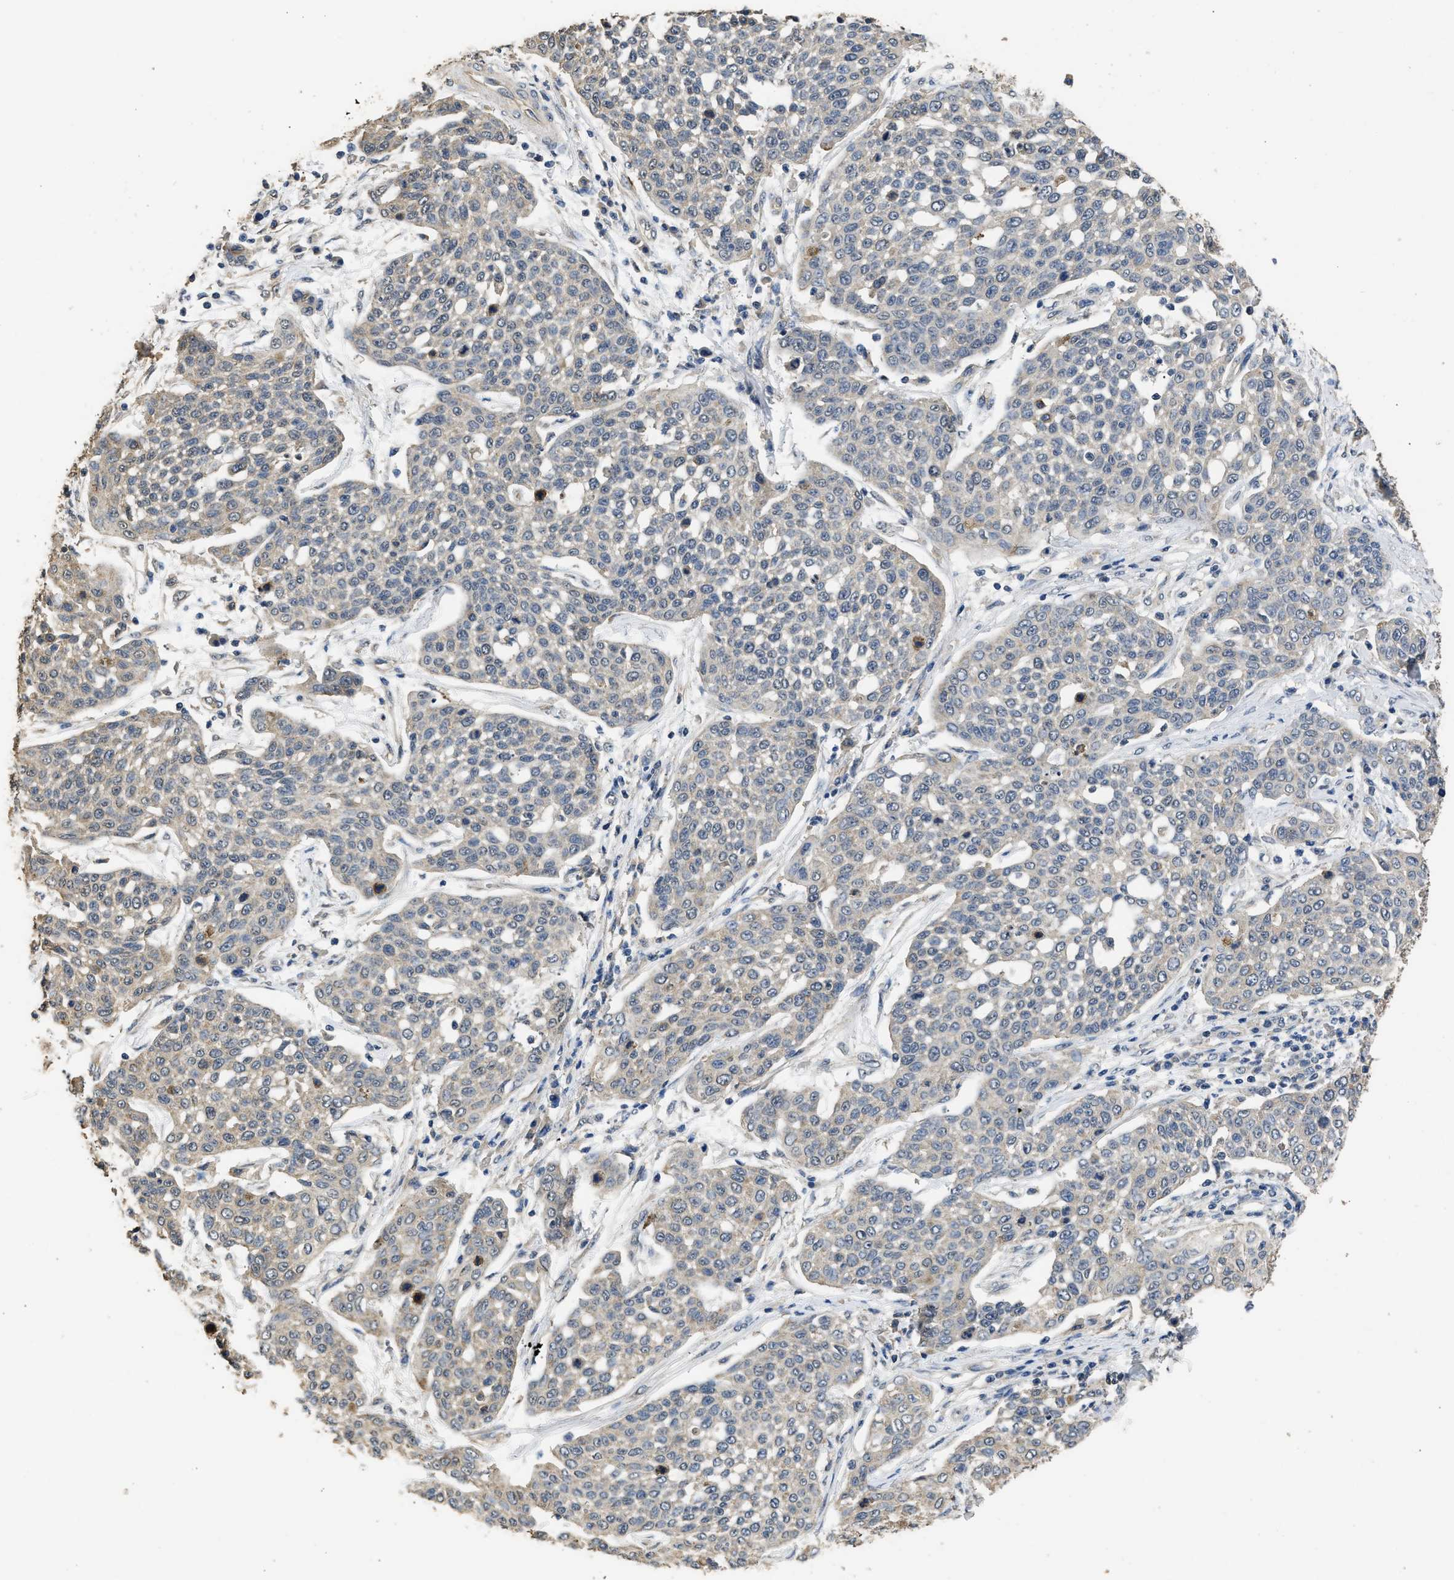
{"staining": {"intensity": "negative", "quantity": "none", "location": "none"}, "tissue": "cervical cancer", "cell_type": "Tumor cells", "image_type": "cancer", "snomed": [{"axis": "morphology", "description": "Squamous cell carcinoma, NOS"}, {"axis": "topography", "description": "Cervix"}], "caption": "The immunohistochemistry micrograph has no significant positivity in tumor cells of squamous cell carcinoma (cervical) tissue.", "gene": "SPINT2", "patient": {"sex": "female", "age": 34}}